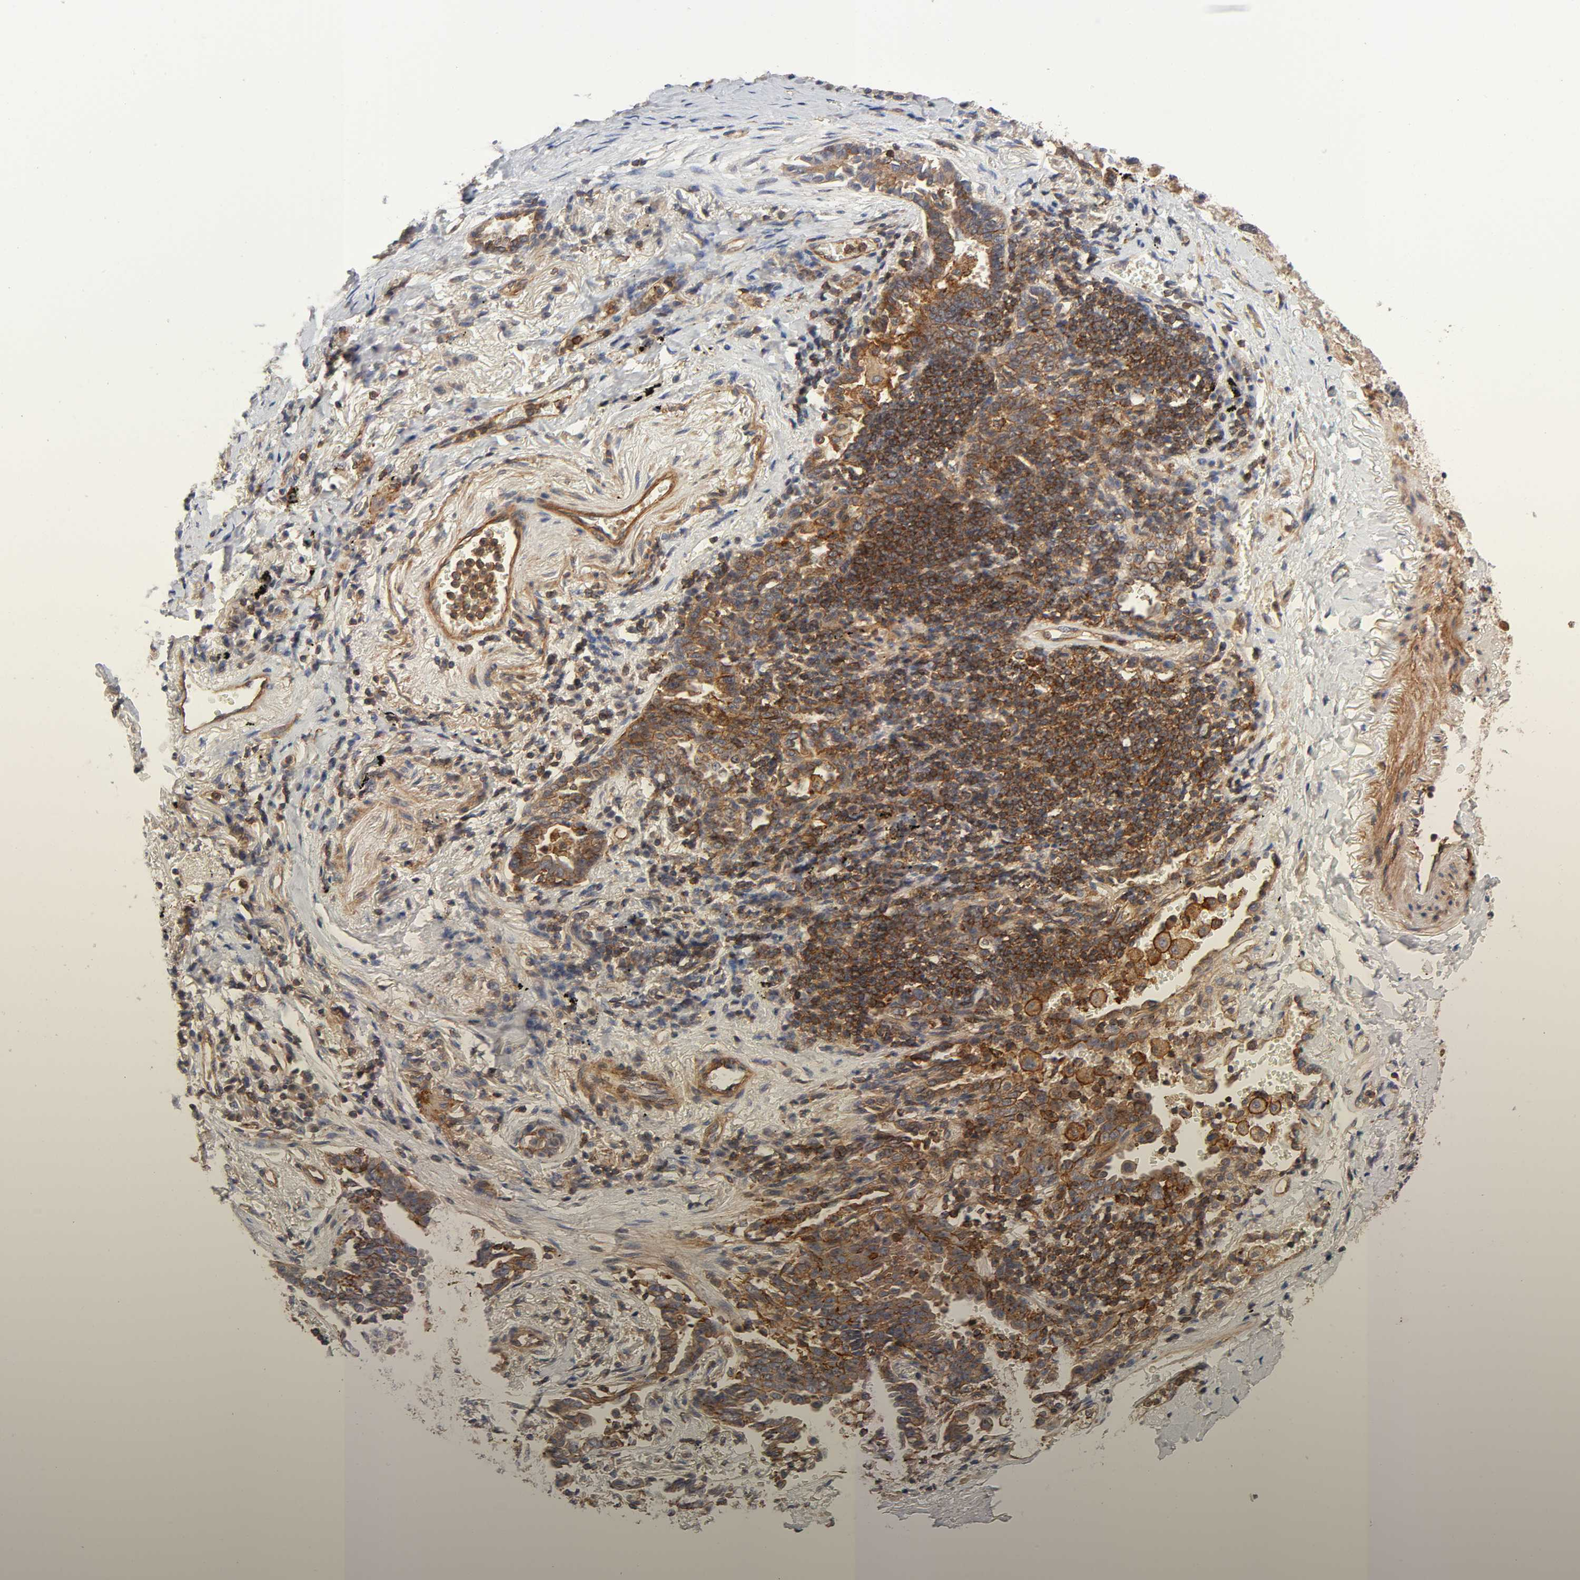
{"staining": {"intensity": "strong", "quantity": ">75%", "location": "cytoplasmic/membranous"}, "tissue": "lung cancer", "cell_type": "Tumor cells", "image_type": "cancer", "snomed": [{"axis": "morphology", "description": "Adenocarcinoma, NOS"}, {"axis": "topography", "description": "Lung"}], "caption": "Adenocarcinoma (lung) stained with immunohistochemistry (IHC) reveals strong cytoplasmic/membranous expression in approximately >75% of tumor cells.", "gene": "LAMTOR2", "patient": {"sex": "female", "age": 64}}